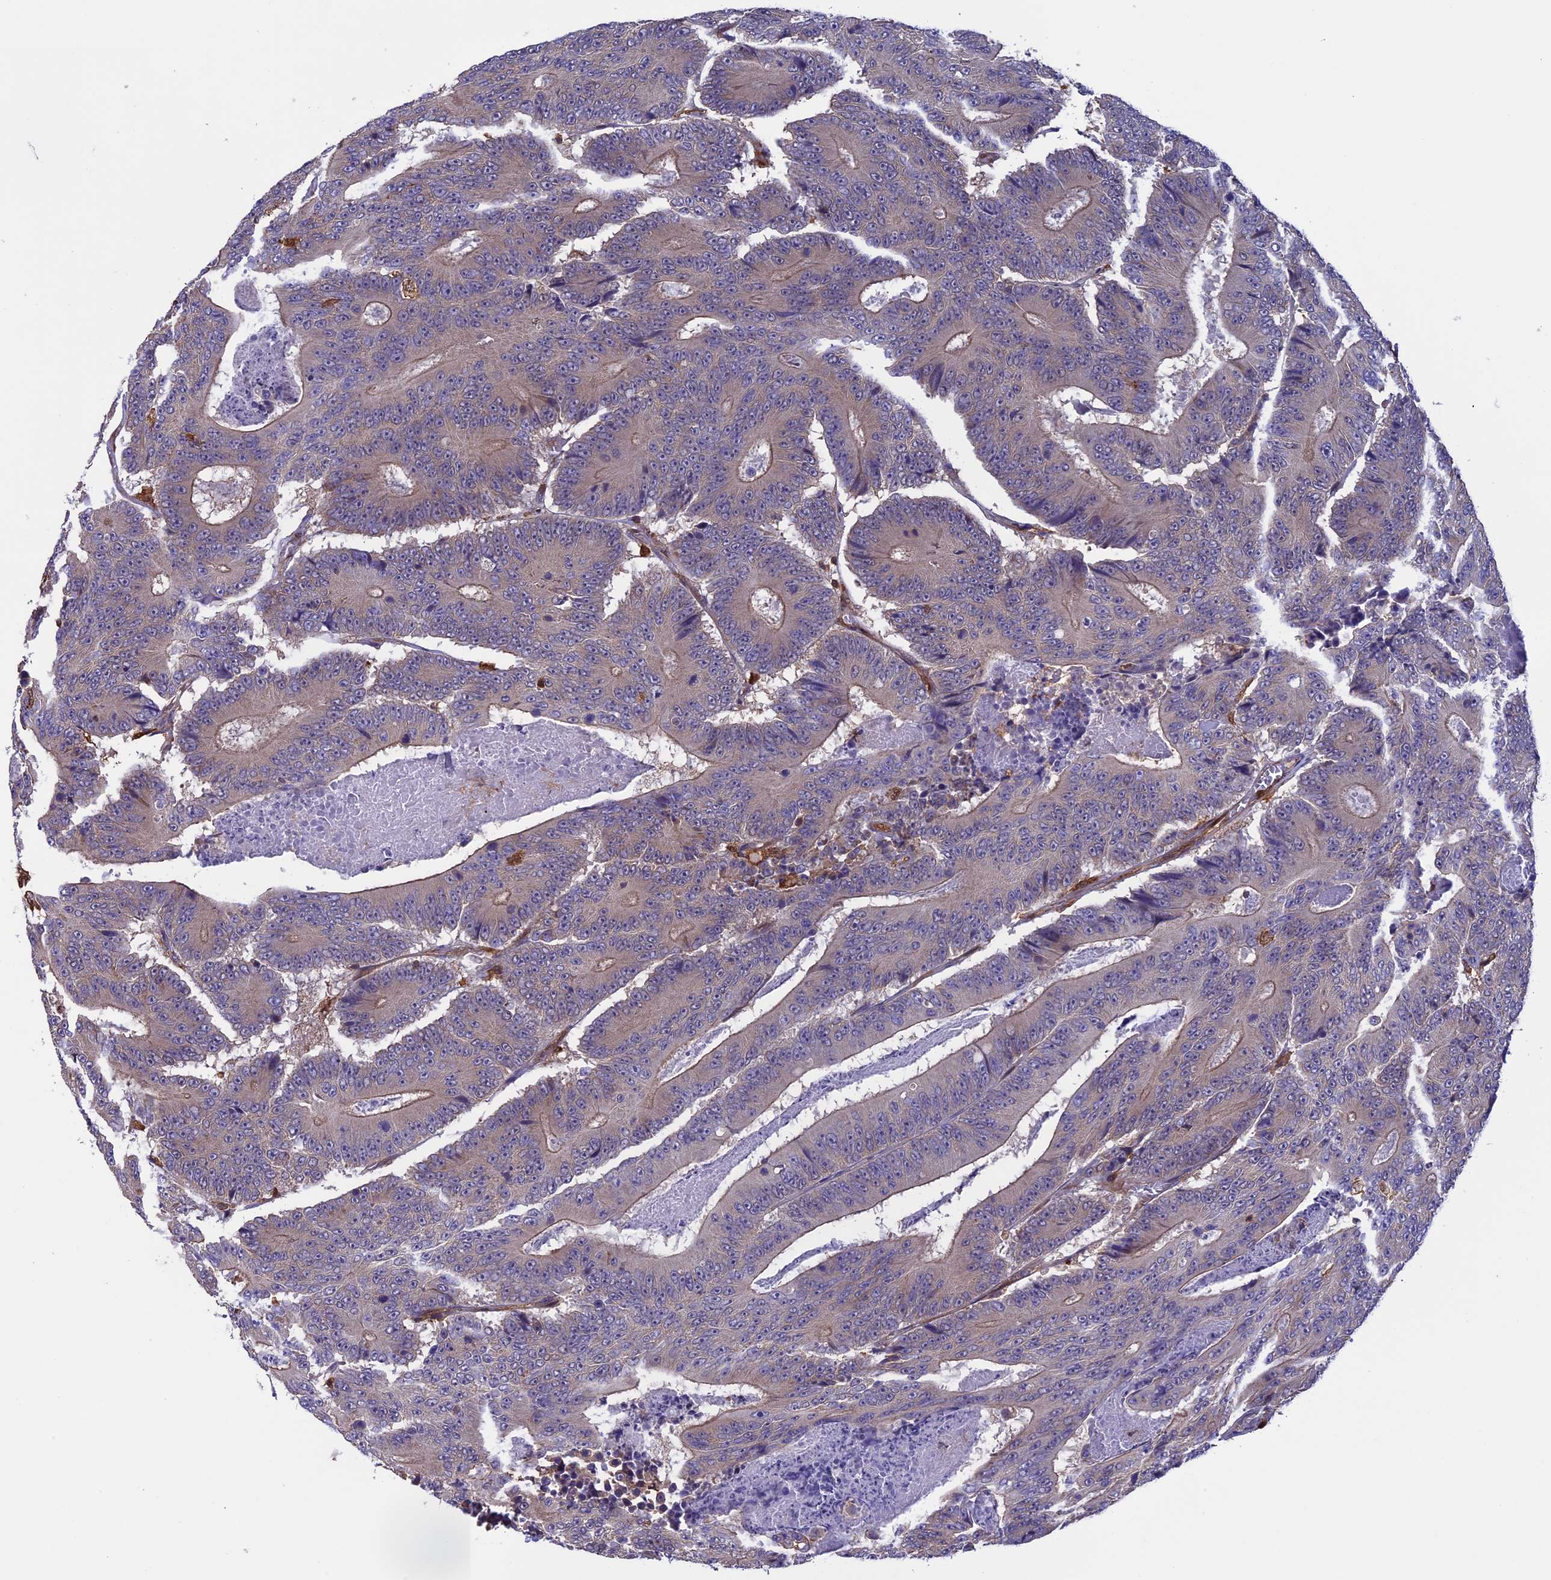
{"staining": {"intensity": "weak", "quantity": "<25%", "location": "cytoplasmic/membranous"}, "tissue": "colorectal cancer", "cell_type": "Tumor cells", "image_type": "cancer", "snomed": [{"axis": "morphology", "description": "Adenocarcinoma, NOS"}, {"axis": "topography", "description": "Colon"}], "caption": "Image shows no protein positivity in tumor cells of colorectal cancer (adenocarcinoma) tissue.", "gene": "ARHGAP18", "patient": {"sex": "male", "age": 83}}